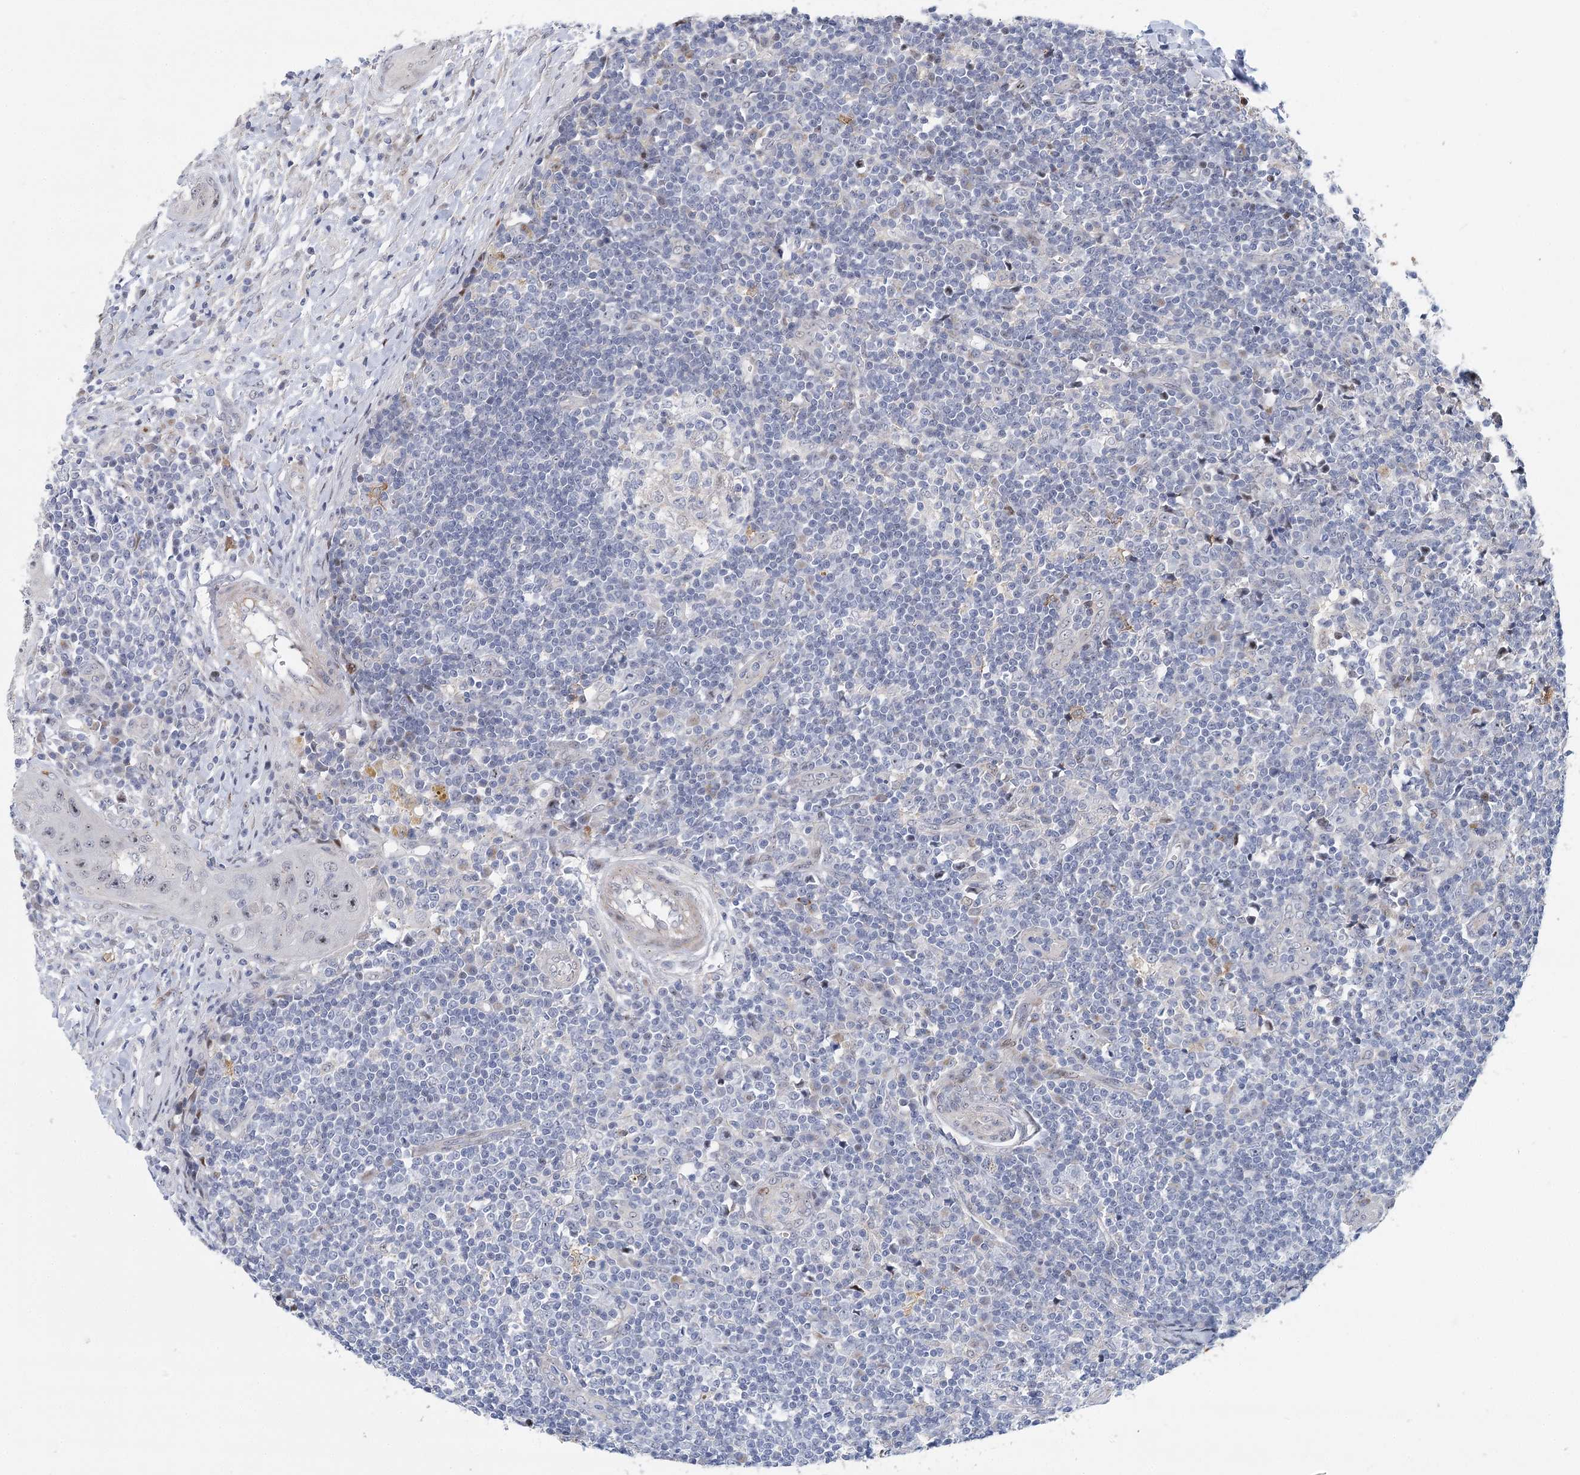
{"staining": {"intensity": "negative", "quantity": "none", "location": "none"}, "tissue": "lymph node", "cell_type": "Germinal center cells", "image_type": "normal", "snomed": [{"axis": "morphology", "description": "Normal tissue, NOS"}, {"axis": "morphology", "description": "Squamous cell carcinoma, metastatic, NOS"}, {"axis": "topography", "description": "Lymph node"}], "caption": "A high-resolution photomicrograph shows immunohistochemistry (IHC) staining of benign lymph node, which exhibits no significant staining in germinal center cells.", "gene": "CAMTA1", "patient": {"sex": "male", "age": 73}}